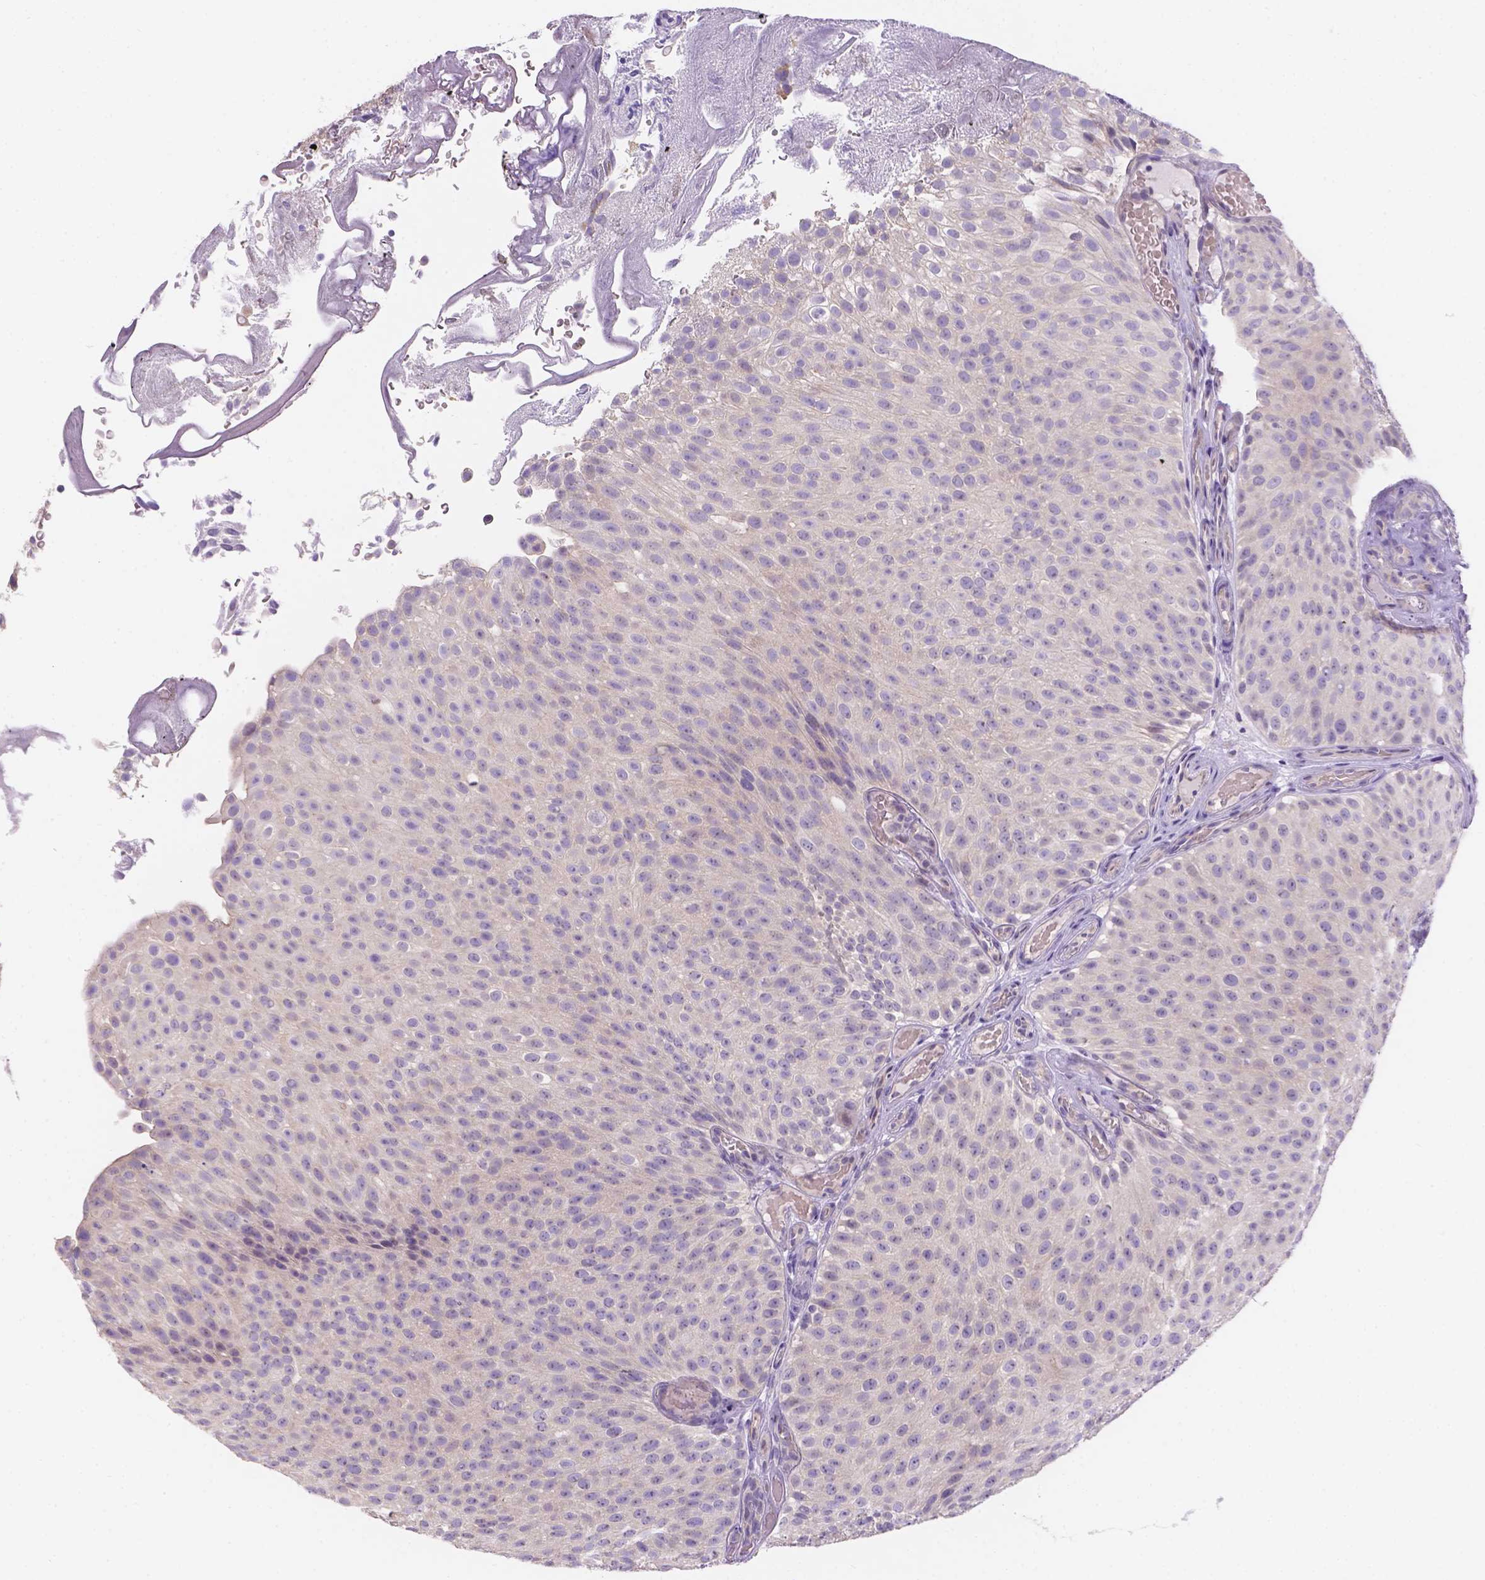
{"staining": {"intensity": "negative", "quantity": "none", "location": "none"}, "tissue": "urothelial cancer", "cell_type": "Tumor cells", "image_type": "cancer", "snomed": [{"axis": "morphology", "description": "Urothelial carcinoma, Low grade"}, {"axis": "topography", "description": "Urinary bladder"}], "caption": "Immunohistochemical staining of human low-grade urothelial carcinoma exhibits no significant positivity in tumor cells.", "gene": "CD96", "patient": {"sex": "male", "age": 78}}